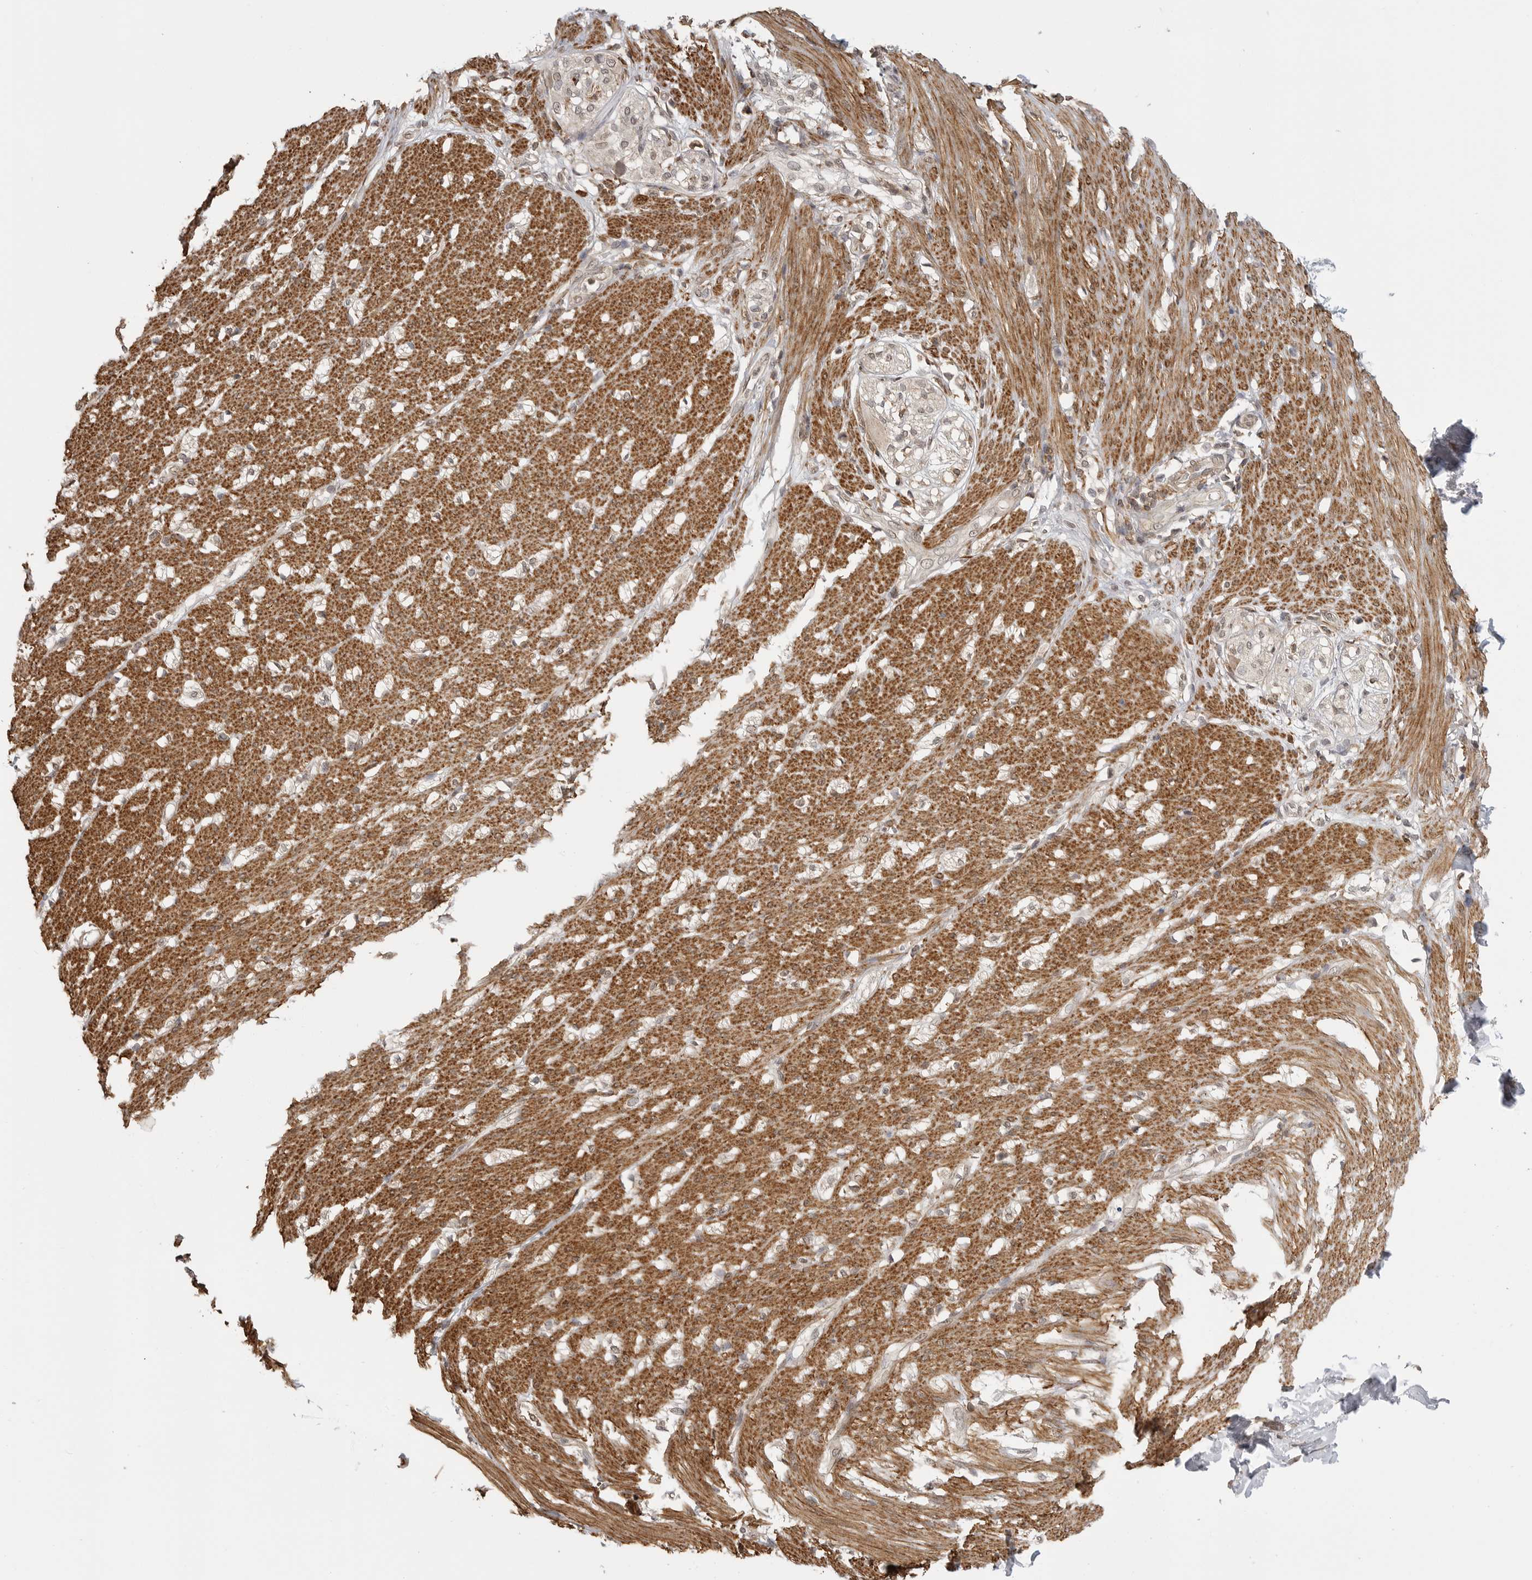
{"staining": {"intensity": "strong", "quantity": ">75%", "location": "cytoplasmic/membranous"}, "tissue": "smooth muscle", "cell_type": "Smooth muscle cells", "image_type": "normal", "snomed": [{"axis": "morphology", "description": "Normal tissue, NOS"}, {"axis": "morphology", "description": "Adenocarcinoma, NOS"}, {"axis": "topography", "description": "Colon"}, {"axis": "topography", "description": "Peripheral nerve tissue"}], "caption": "A high-resolution photomicrograph shows immunohistochemistry (IHC) staining of benign smooth muscle, which demonstrates strong cytoplasmic/membranous staining in approximately >75% of smooth muscle cells. The protein of interest is stained brown, and the nuclei are stained in blue (DAB IHC with brightfield microscopy, high magnification).", "gene": "GPC2", "patient": {"sex": "male", "age": 14}}